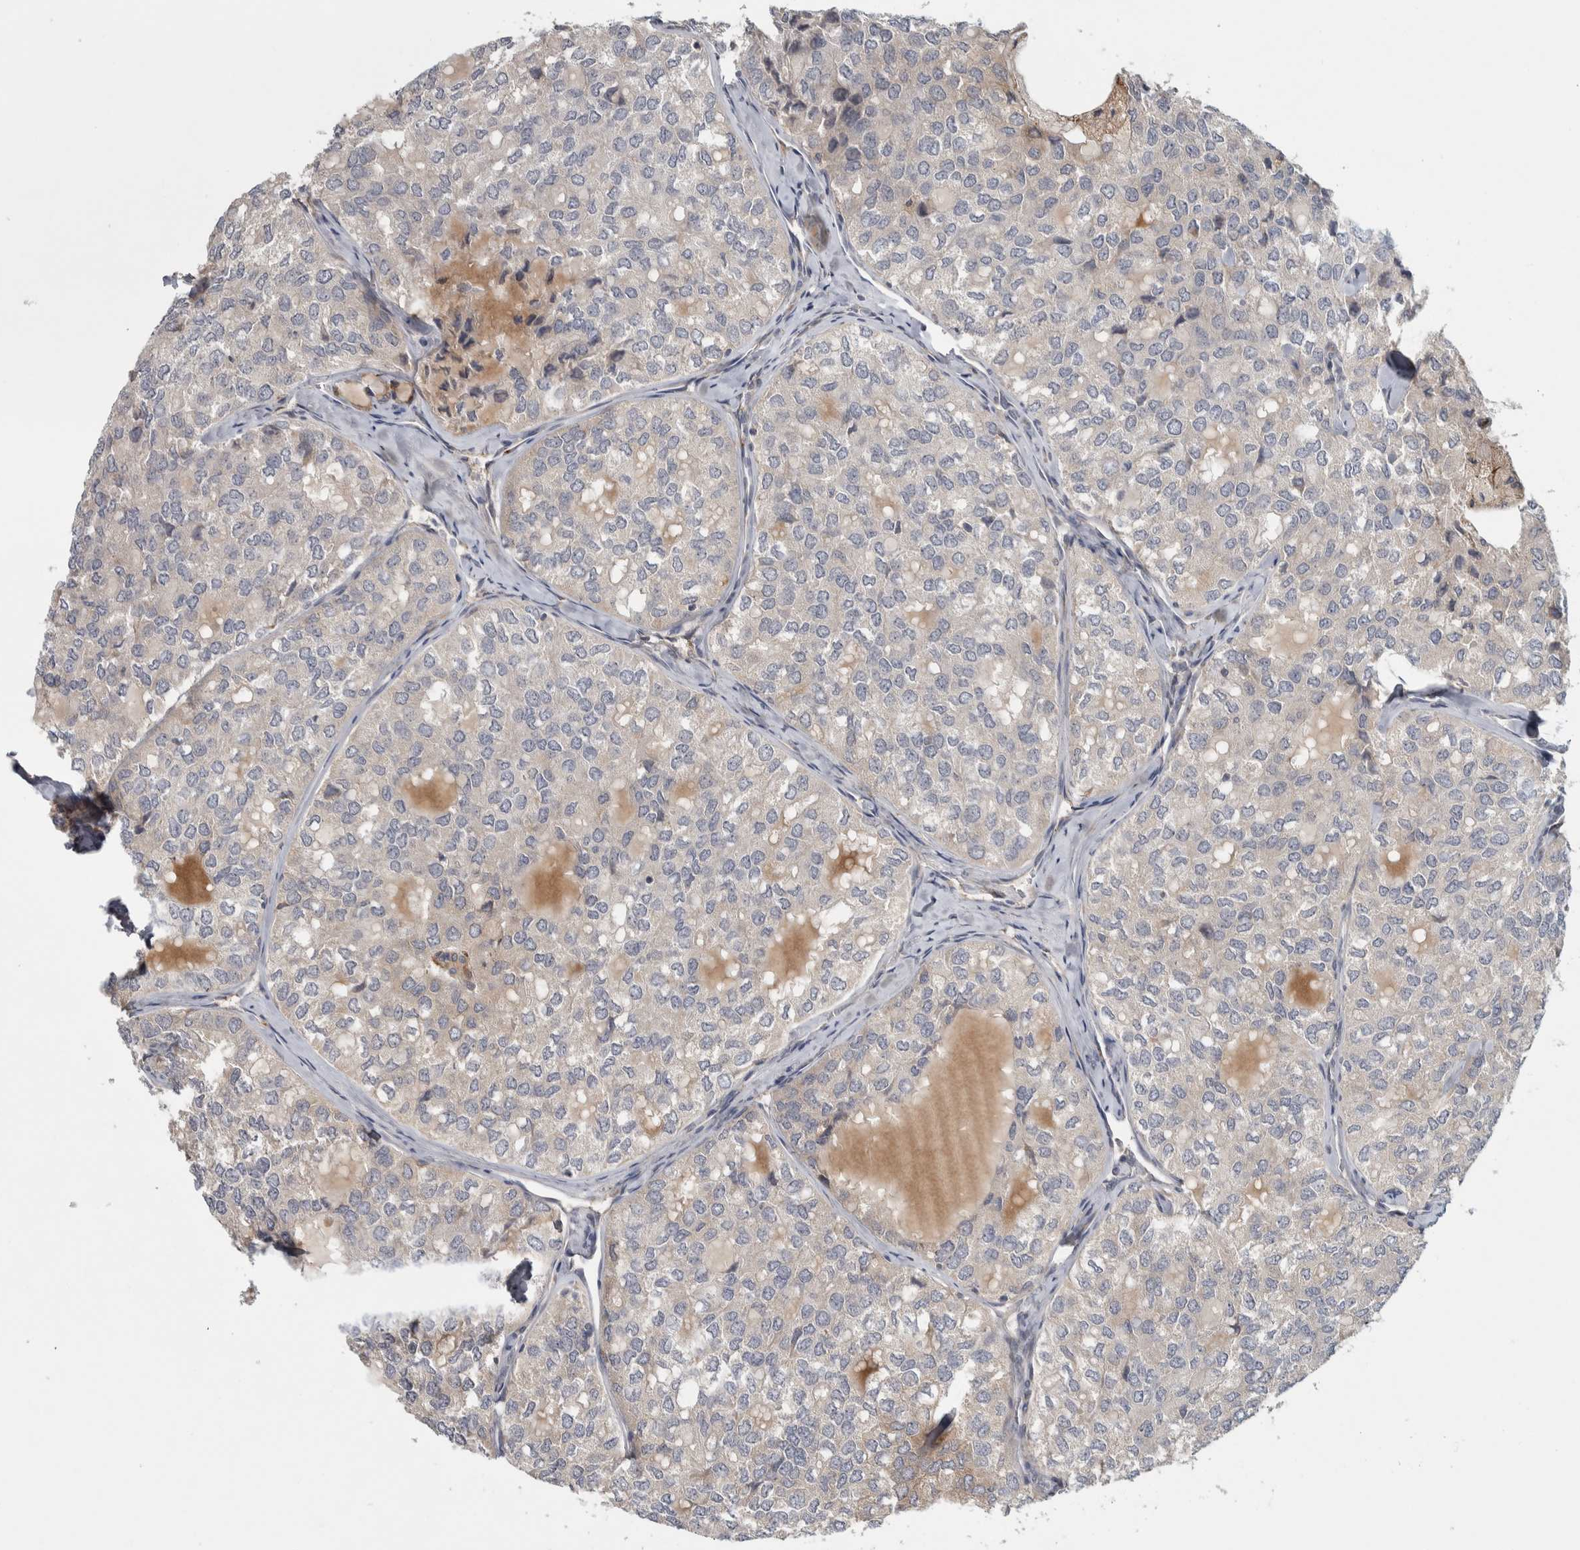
{"staining": {"intensity": "negative", "quantity": "none", "location": "none"}, "tissue": "thyroid cancer", "cell_type": "Tumor cells", "image_type": "cancer", "snomed": [{"axis": "morphology", "description": "Follicular adenoma carcinoma, NOS"}, {"axis": "topography", "description": "Thyroid gland"}], "caption": "The histopathology image displays no significant staining in tumor cells of follicular adenoma carcinoma (thyroid).", "gene": "ADPRM", "patient": {"sex": "male", "age": 75}}